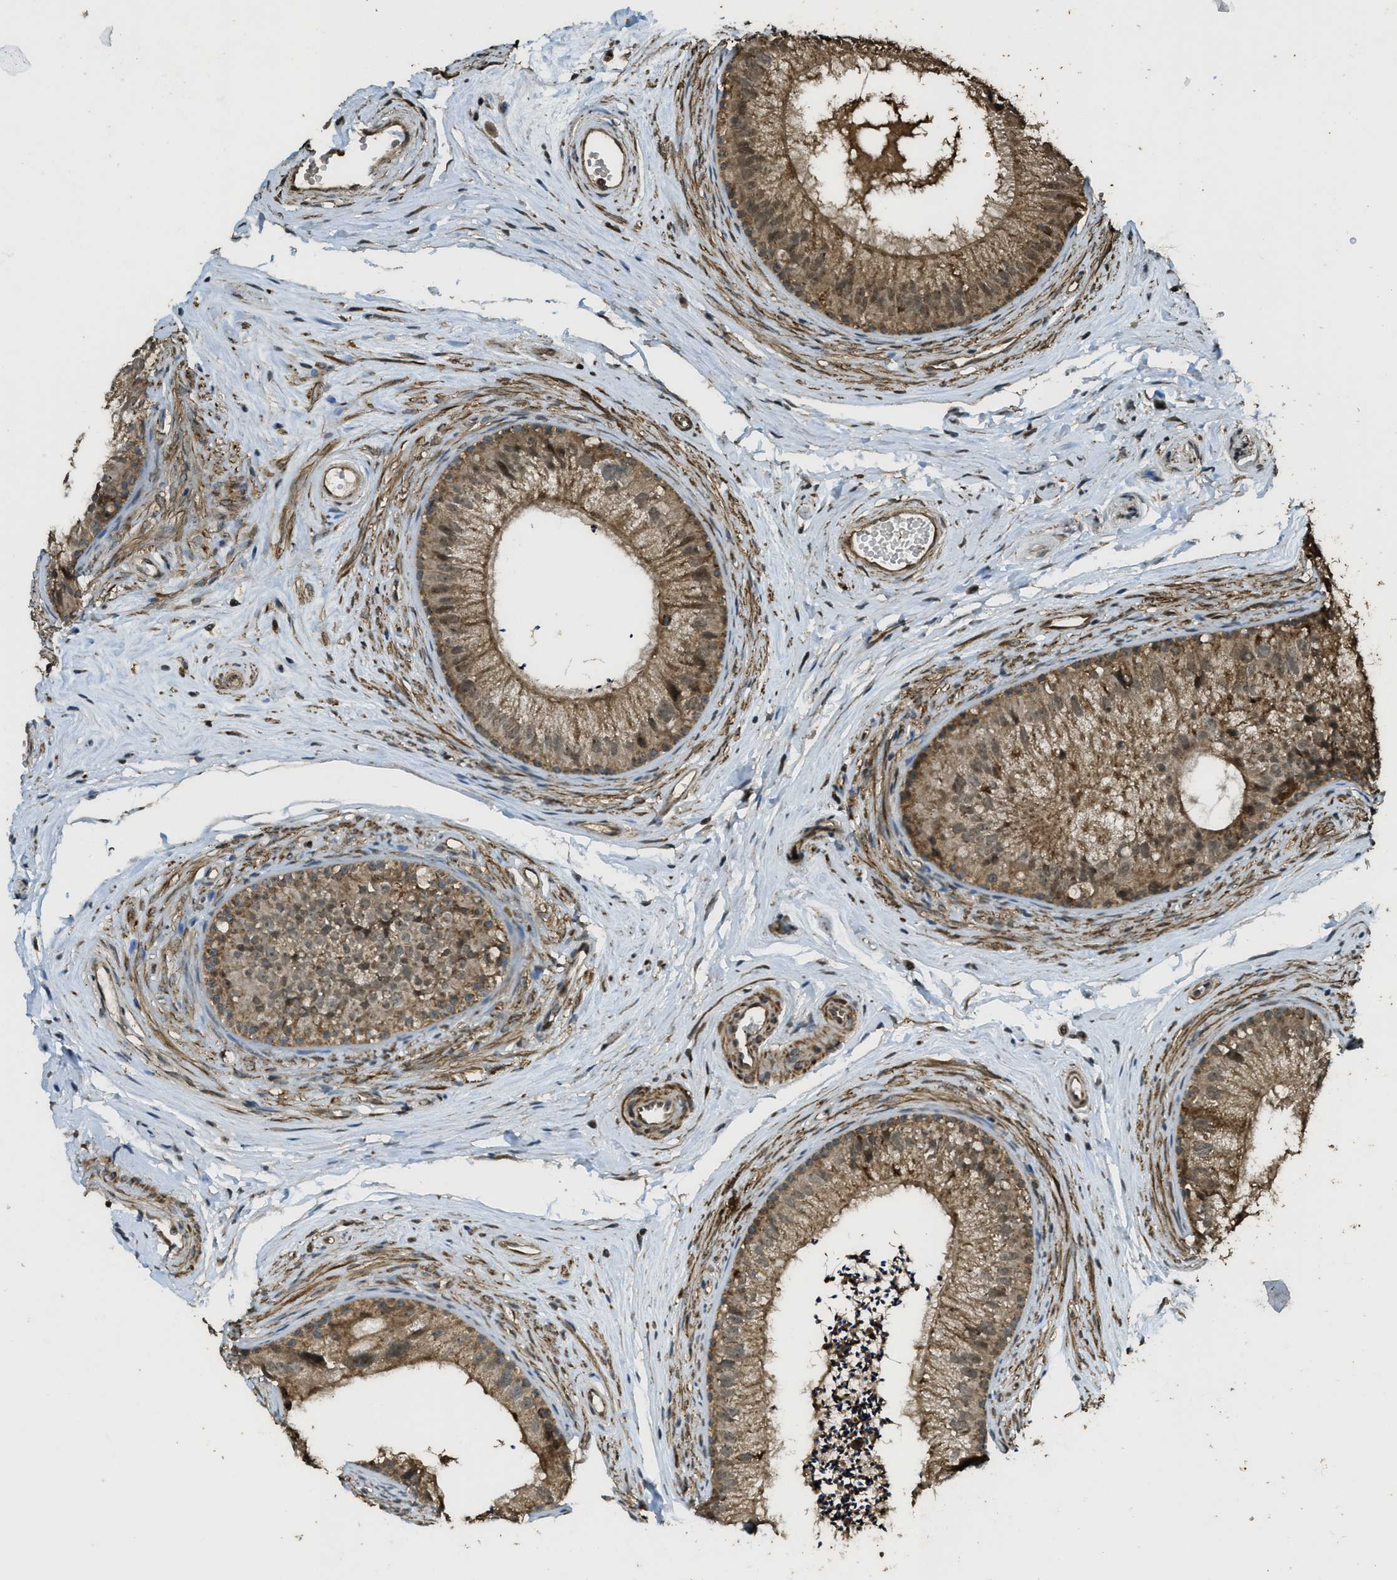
{"staining": {"intensity": "moderate", "quantity": ">75%", "location": "cytoplasmic/membranous,nuclear"}, "tissue": "epididymis", "cell_type": "Glandular cells", "image_type": "normal", "snomed": [{"axis": "morphology", "description": "Normal tissue, NOS"}, {"axis": "topography", "description": "Epididymis"}], "caption": "A brown stain shows moderate cytoplasmic/membranous,nuclear staining of a protein in glandular cells of normal epididymis. Nuclei are stained in blue.", "gene": "CTPS1", "patient": {"sex": "male", "age": 56}}